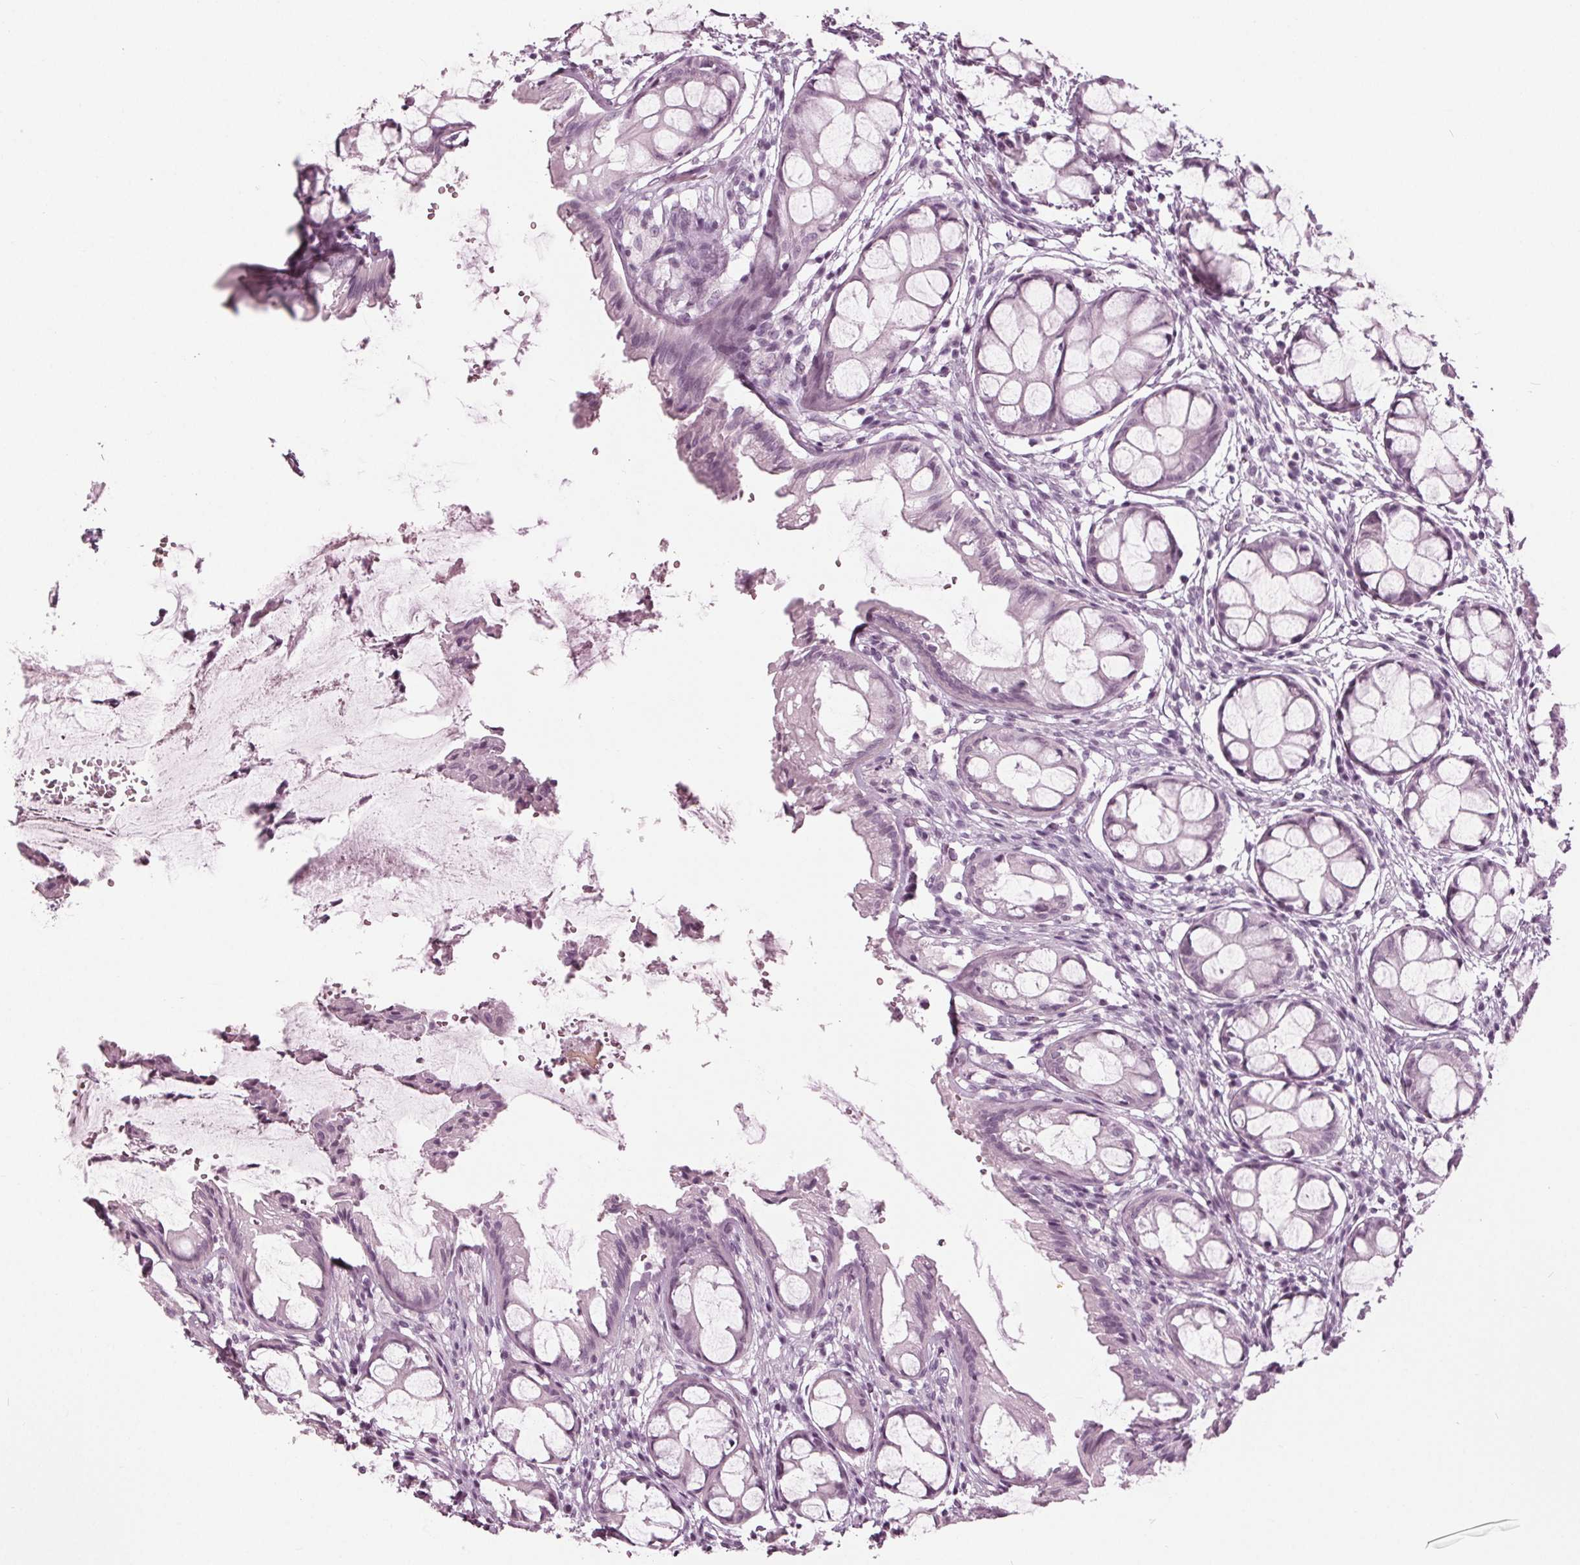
{"staining": {"intensity": "negative", "quantity": "none", "location": "none"}, "tissue": "rectum", "cell_type": "Glandular cells", "image_type": "normal", "snomed": [{"axis": "morphology", "description": "Normal tissue, NOS"}, {"axis": "topography", "description": "Rectum"}], "caption": "DAB (3,3'-diaminobenzidine) immunohistochemical staining of normal rectum exhibits no significant positivity in glandular cells.", "gene": "KRT28", "patient": {"sex": "female", "age": 62}}